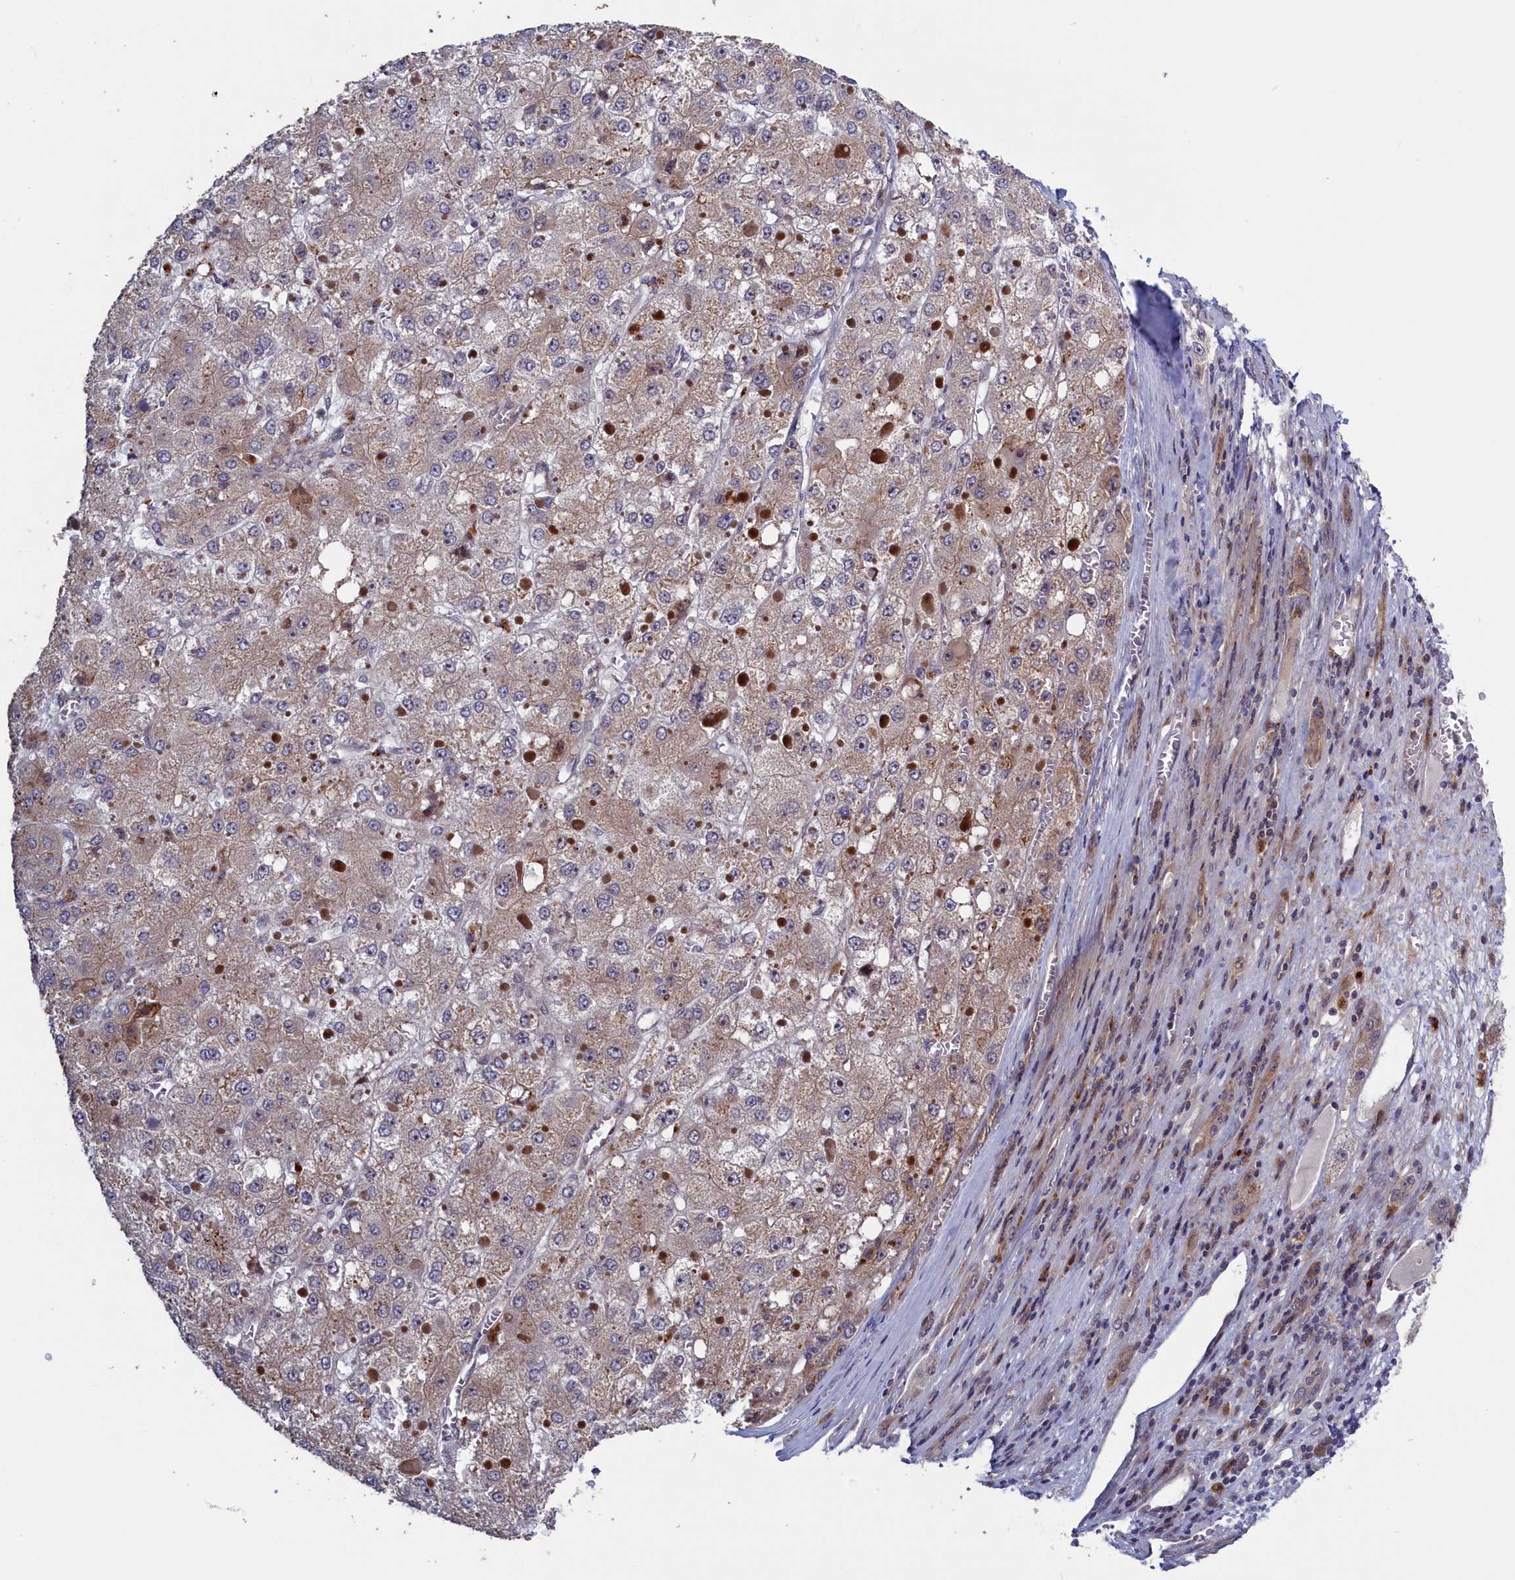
{"staining": {"intensity": "weak", "quantity": "25%-75%", "location": "cytoplasmic/membranous"}, "tissue": "liver cancer", "cell_type": "Tumor cells", "image_type": "cancer", "snomed": [{"axis": "morphology", "description": "Carcinoma, Hepatocellular, NOS"}, {"axis": "topography", "description": "Liver"}], "caption": "An immunohistochemistry micrograph of tumor tissue is shown. Protein staining in brown shows weak cytoplasmic/membranous positivity in liver cancer (hepatocellular carcinoma) within tumor cells.", "gene": "LSG1", "patient": {"sex": "female", "age": 73}}